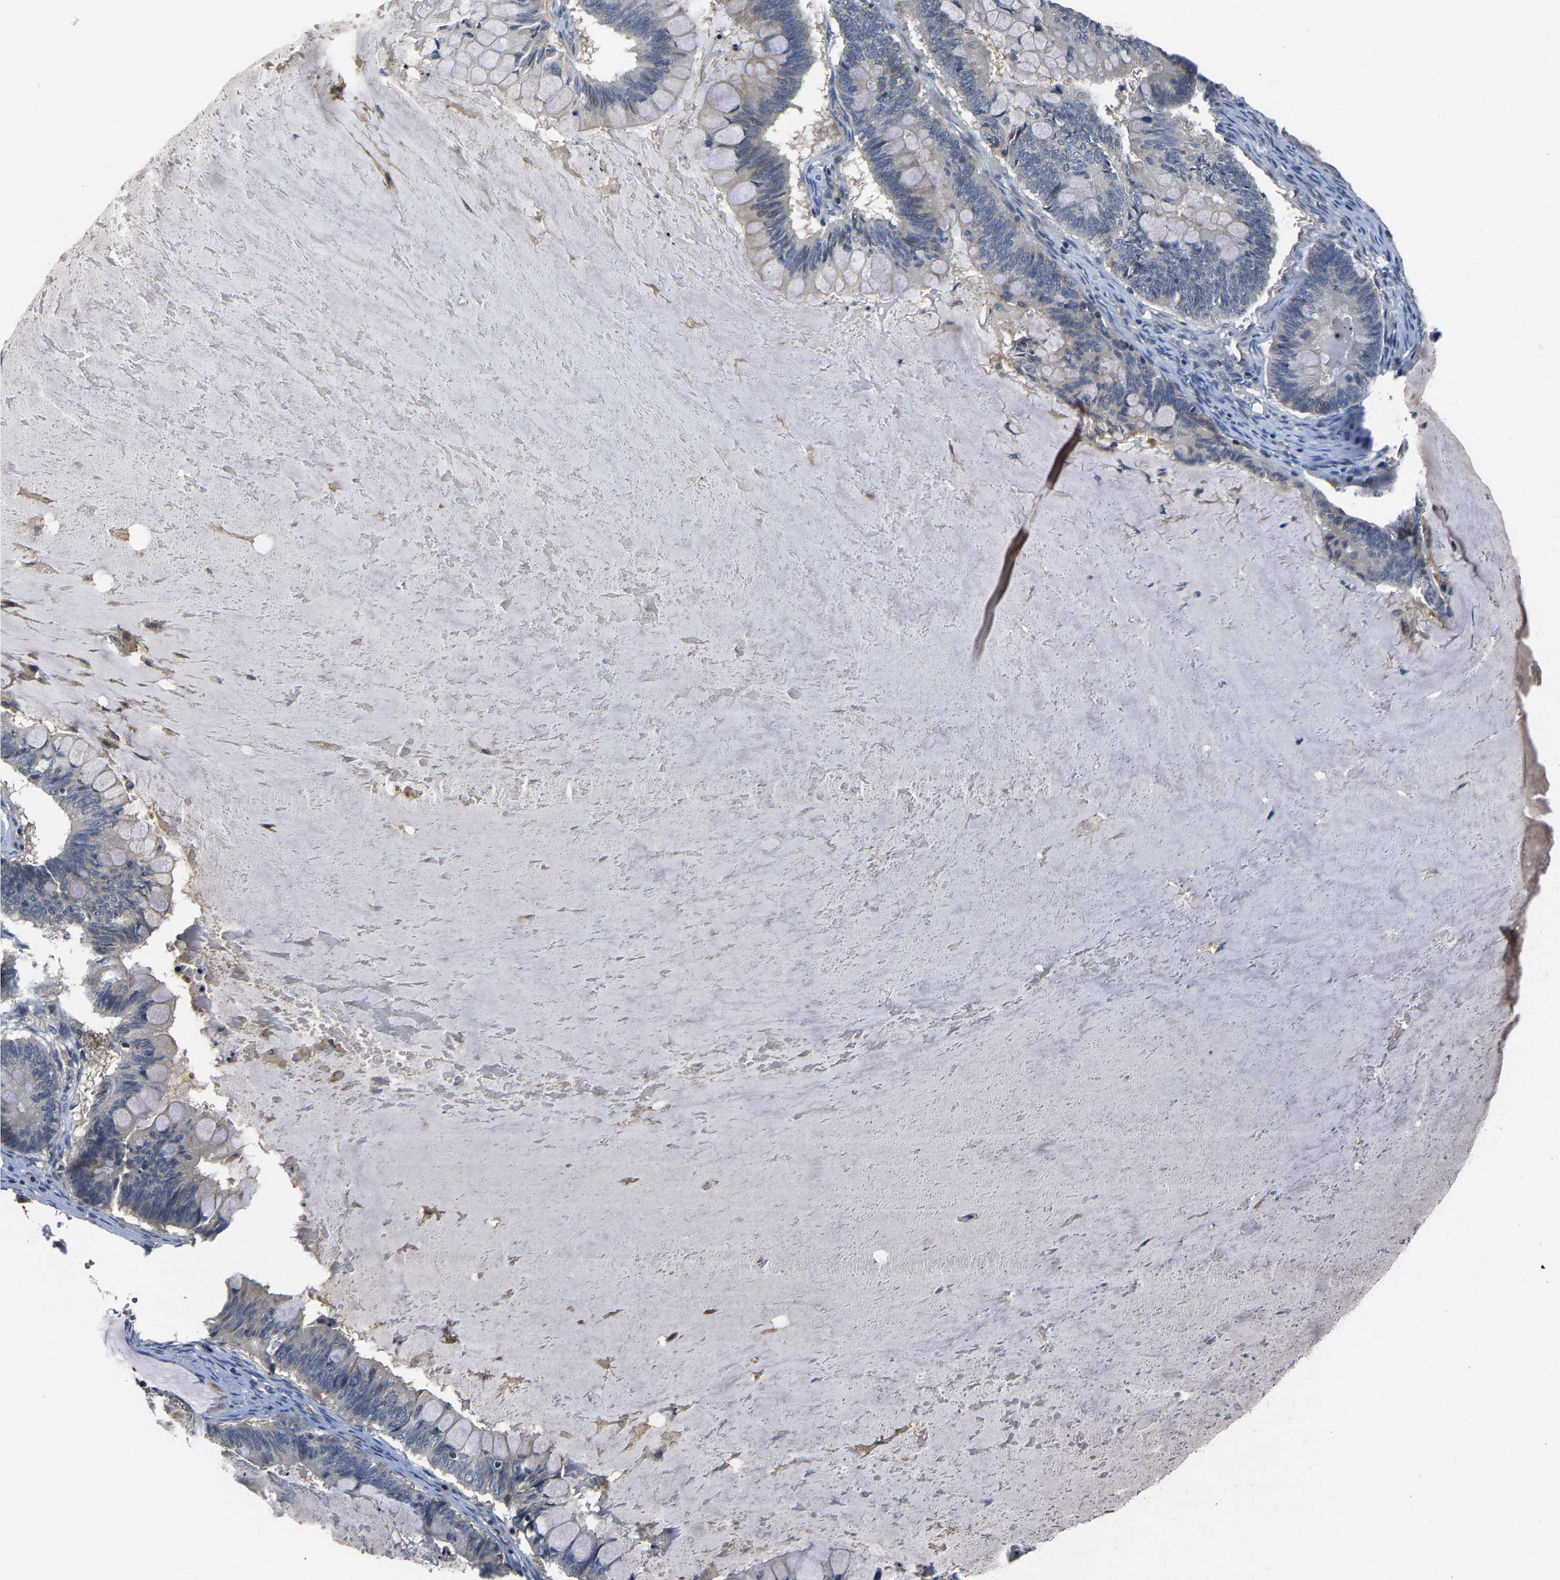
{"staining": {"intensity": "negative", "quantity": "none", "location": "none"}, "tissue": "ovarian cancer", "cell_type": "Tumor cells", "image_type": "cancer", "snomed": [{"axis": "morphology", "description": "Cystadenocarcinoma, mucinous, NOS"}, {"axis": "topography", "description": "Ovary"}], "caption": "This is an IHC photomicrograph of mucinous cystadenocarcinoma (ovarian). There is no positivity in tumor cells.", "gene": "AGBL3", "patient": {"sex": "female", "age": 61}}